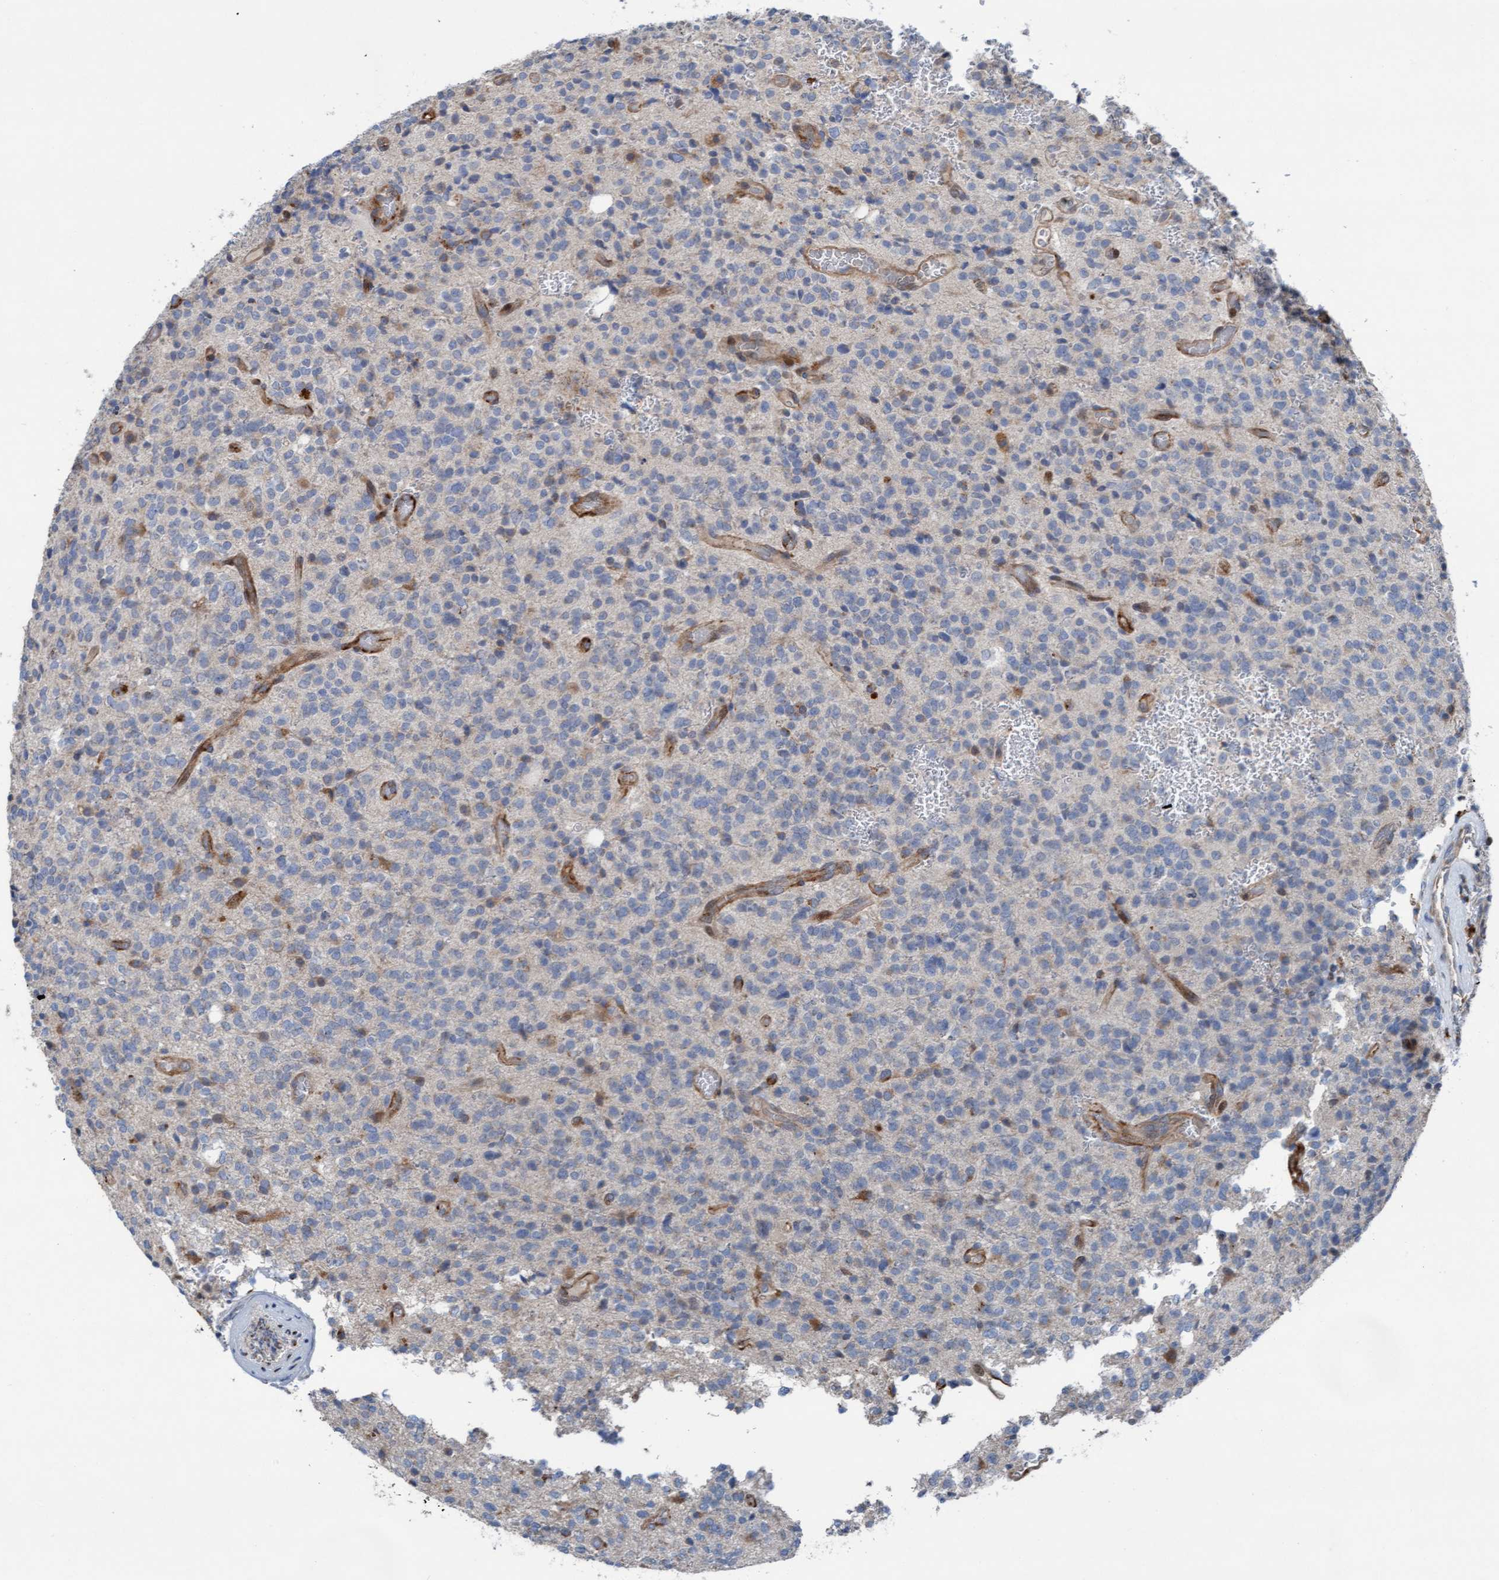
{"staining": {"intensity": "weak", "quantity": "<25%", "location": "cytoplasmic/membranous"}, "tissue": "glioma", "cell_type": "Tumor cells", "image_type": "cancer", "snomed": [{"axis": "morphology", "description": "Glioma, malignant, High grade"}, {"axis": "topography", "description": "Brain"}], "caption": "This micrograph is of glioma stained with immunohistochemistry (IHC) to label a protein in brown with the nuclei are counter-stained blue. There is no positivity in tumor cells.", "gene": "KLHL26", "patient": {"sex": "male", "age": 34}}